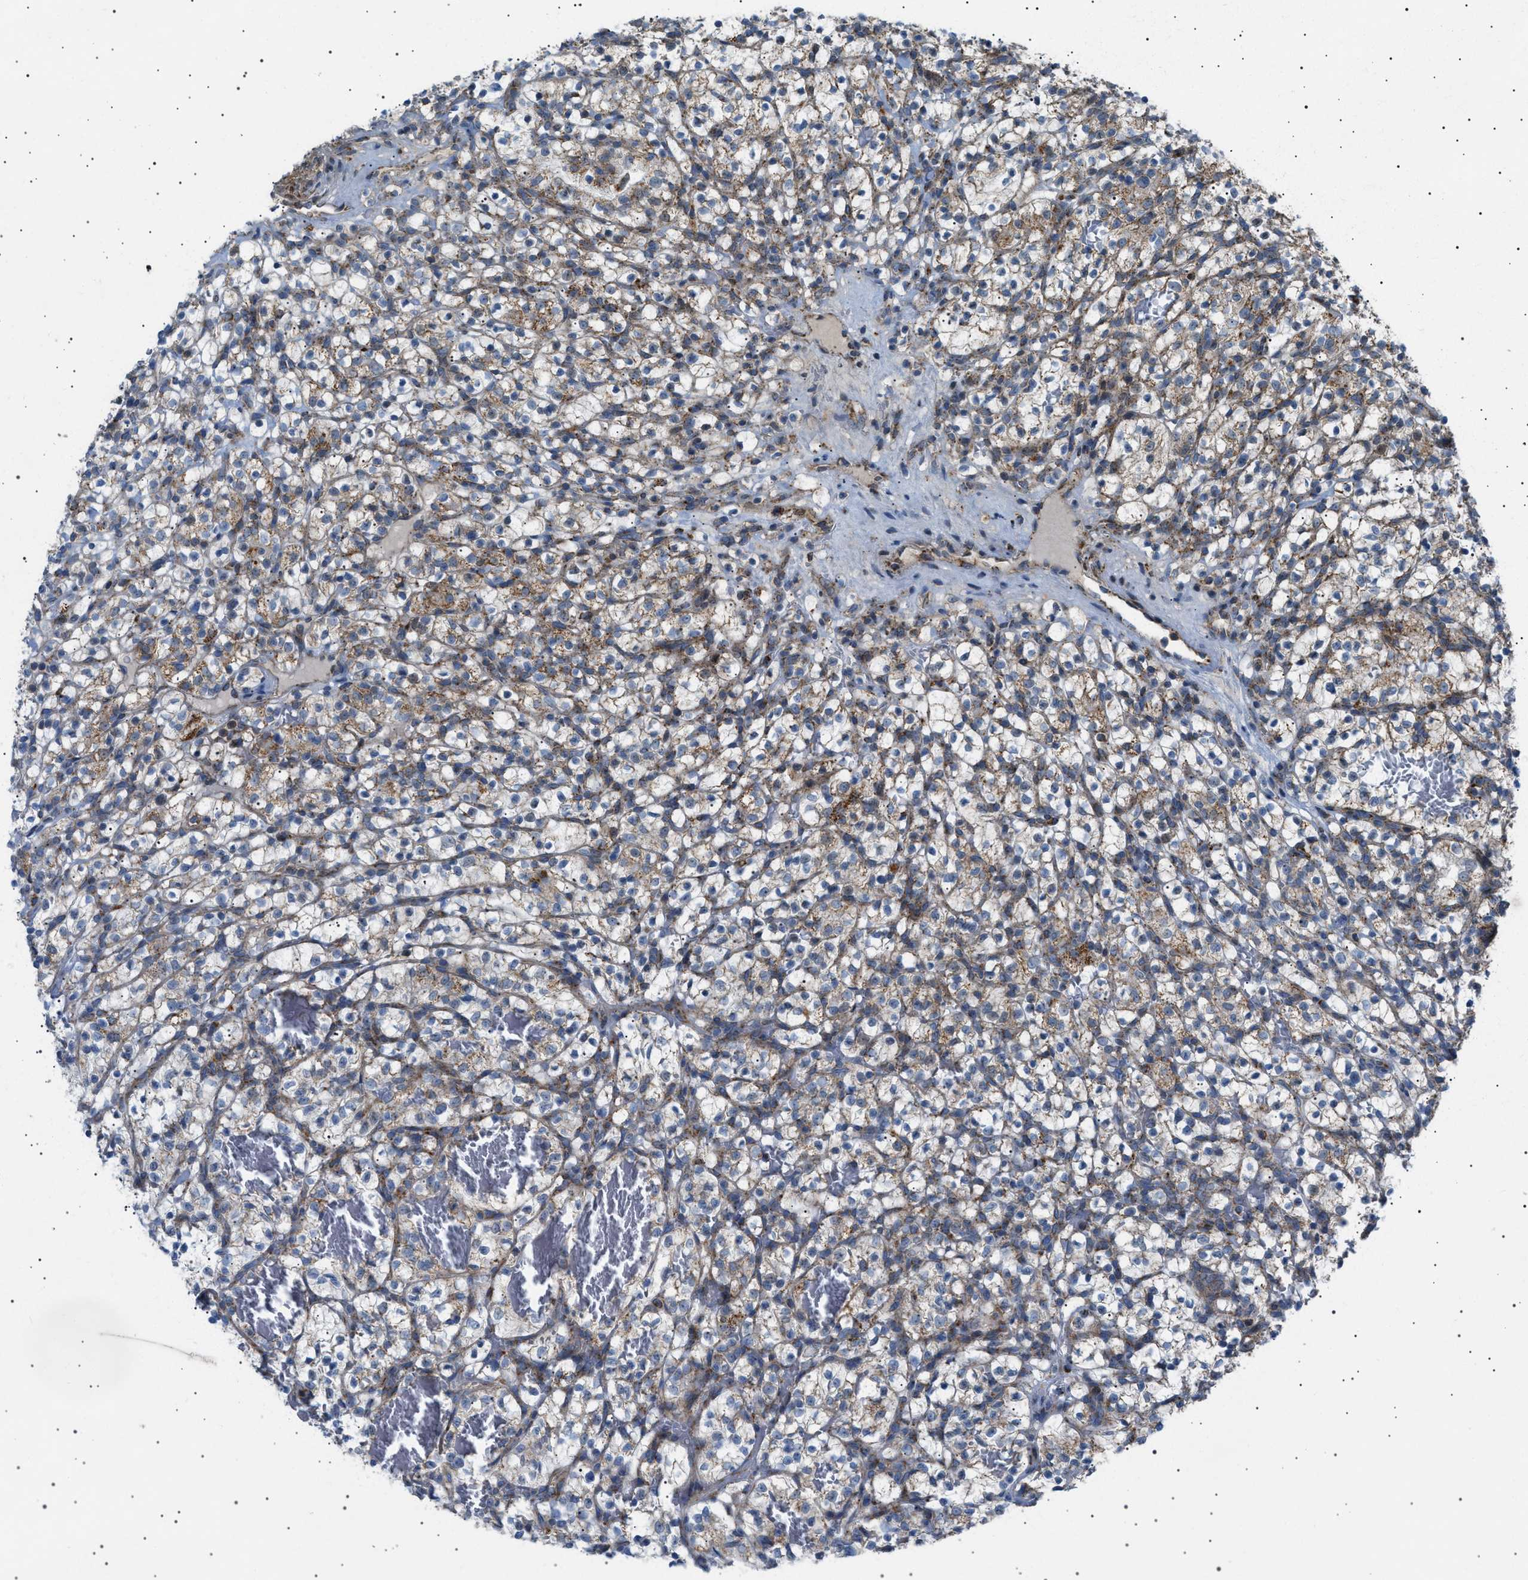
{"staining": {"intensity": "weak", "quantity": "25%-75%", "location": "cytoplasmic/membranous"}, "tissue": "renal cancer", "cell_type": "Tumor cells", "image_type": "cancer", "snomed": [{"axis": "morphology", "description": "Adenocarcinoma, NOS"}, {"axis": "topography", "description": "Kidney"}], "caption": "Protein expression analysis of renal cancer (adenocarcinoma) reveals weak cytoplasmic/membranous positivity in about 25%-75% of tumor cells. (Brightfield microscopy of DAB IHC at high magnification).", "gene": "UBXN8", "patient": {"sex": "female", "age": 57}}